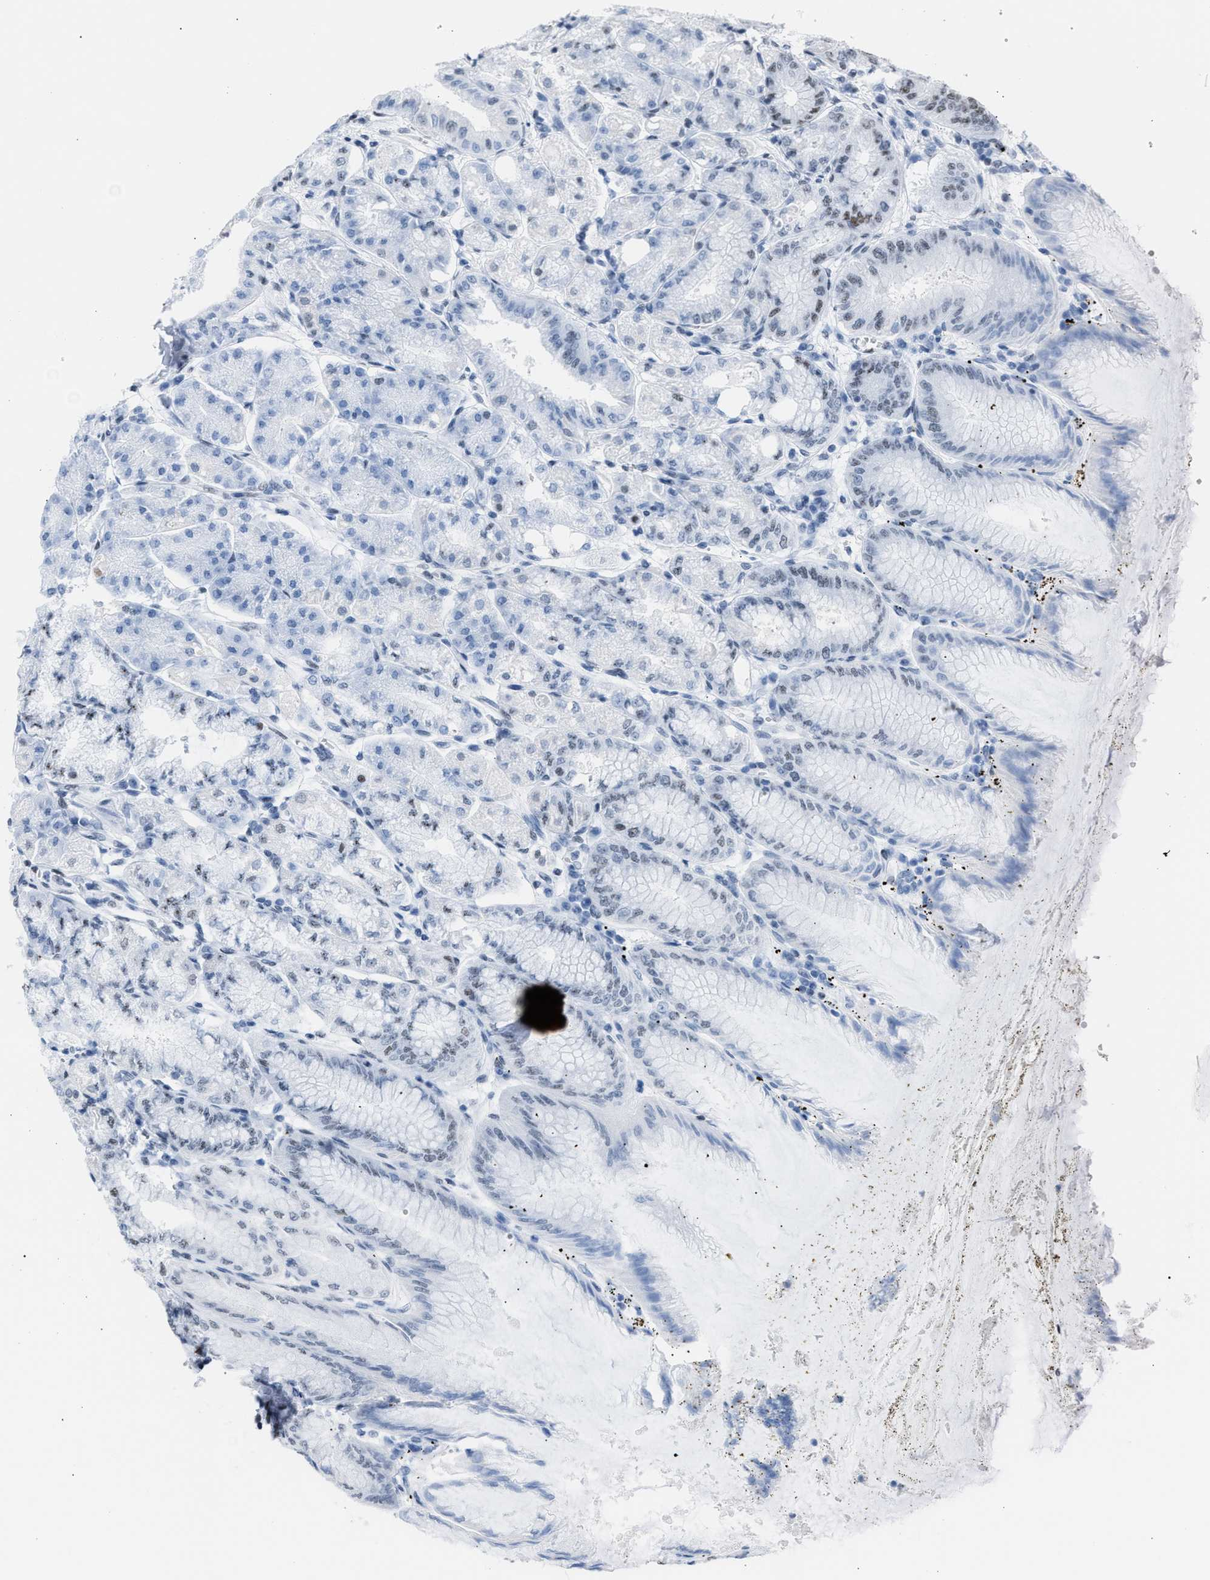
{"staining": {"intensity": "strong", "quantity": ">75%", "location": "nuclear"}, "tissue": "stomach", "cell_type": "Glandular cells", "image_type": "normal", "snomed": [{"axis": "morphology", "description": "Normal tissue, NOS"}, {"axis": "topography", "description": "Stomach, lower"}], "caption": "Immunohistochemical staining of benign stomach displays high levels of strong nuclear expression in approximately >75% of glandular cells.", "gene": "CCAR2", "patient": {"sex": "male", "age": 71}}